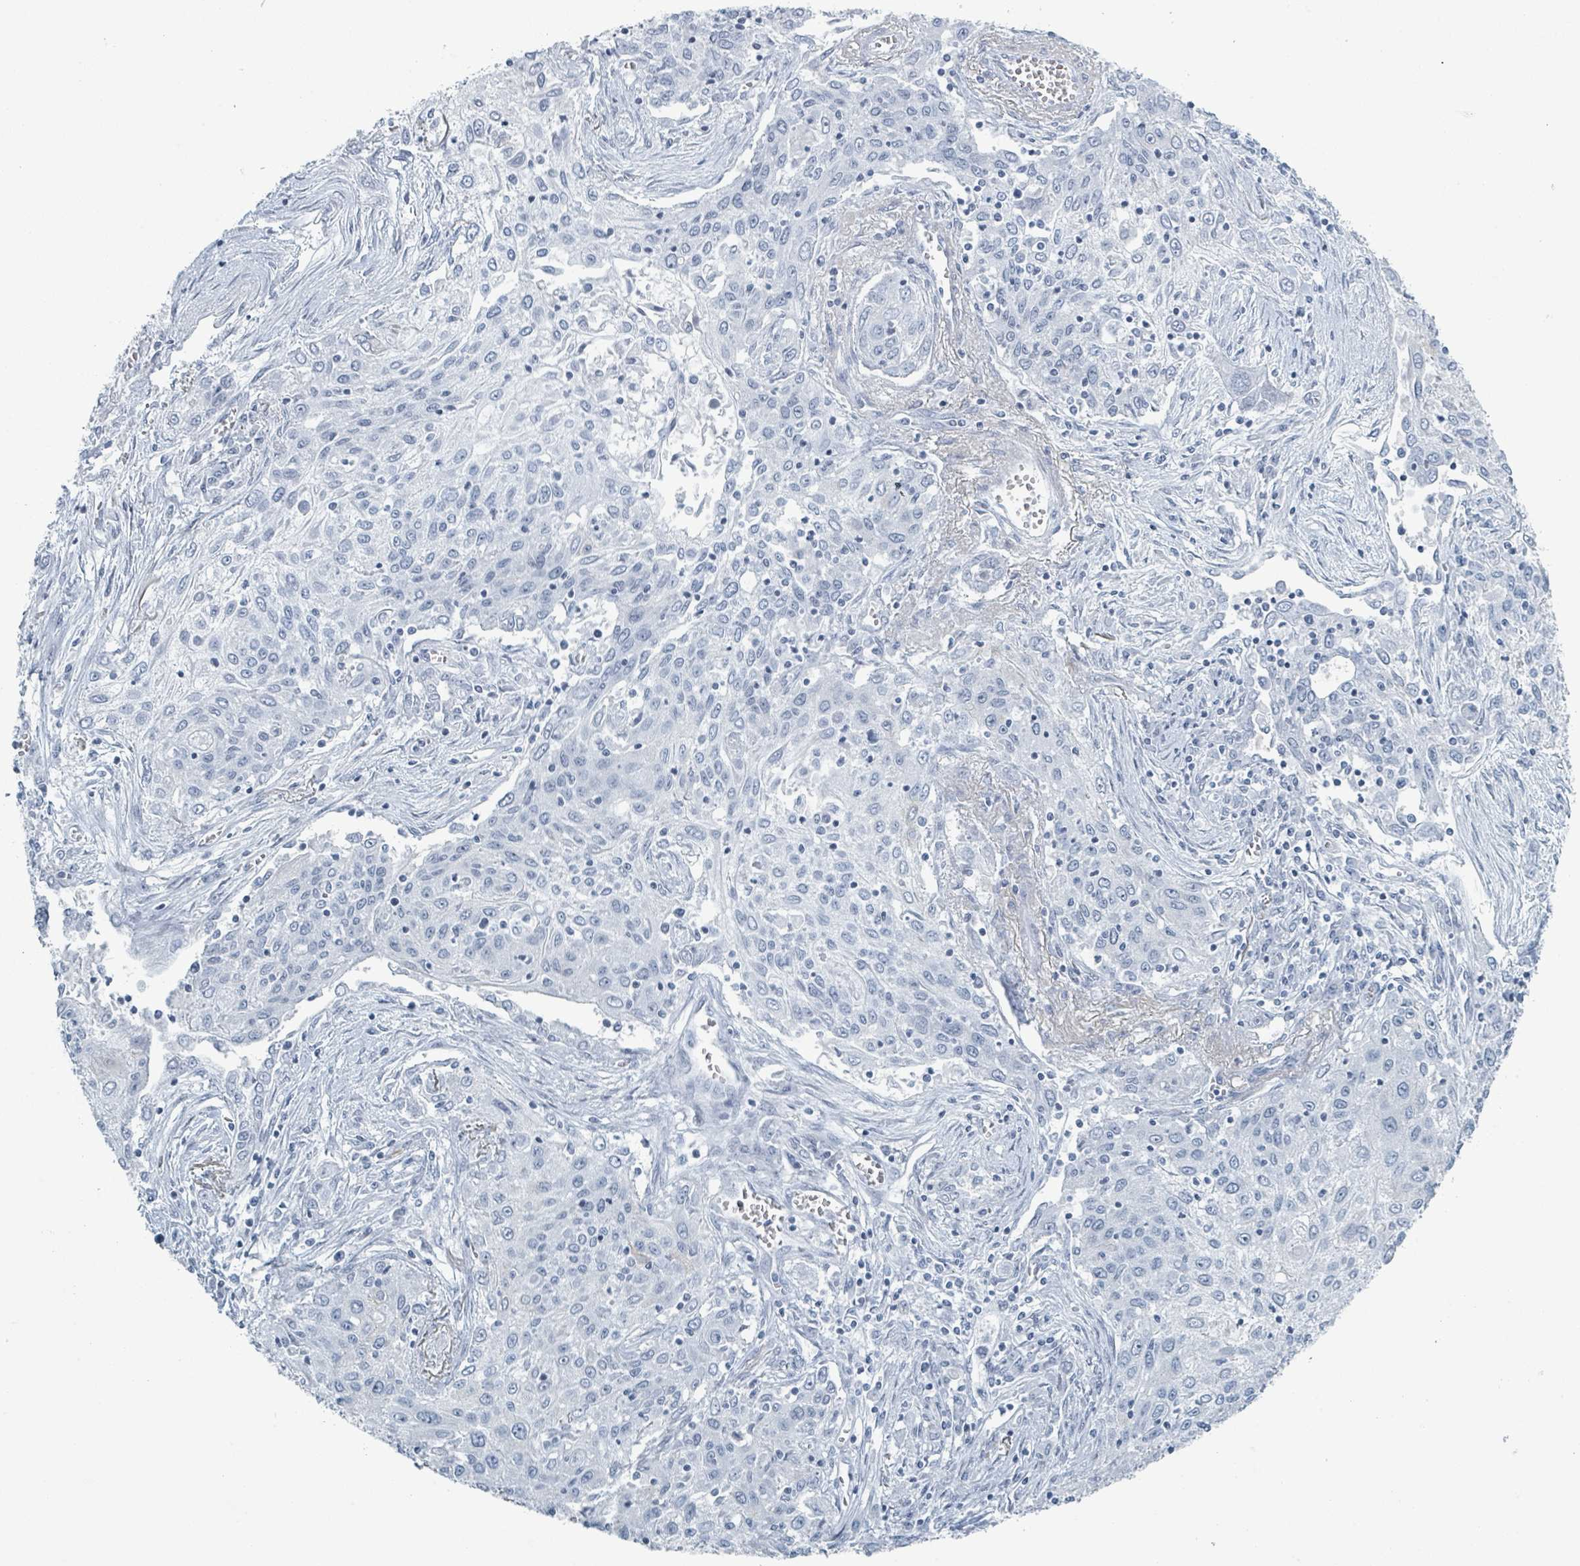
{"staining": {"intensity": "negative", "quantity": "none", "location": "none"}, "tissue": "lung cancer", "cell_type": "Tumor cells", "image_type": "cancer", "snomed": [{"axis": "morphology", "description": "Squamous cell carcinoma, NOS"}, {"axis": "topography", "description": "Lung"}], "caption": "Immunohistochemistry image of human lung cancer (squamous cell carcinoma) stained for a protein (brown), which reveals no expression in tumor cells.", "gene": "GPR15LG", "patient": {"sex": "female", "age": 69}}